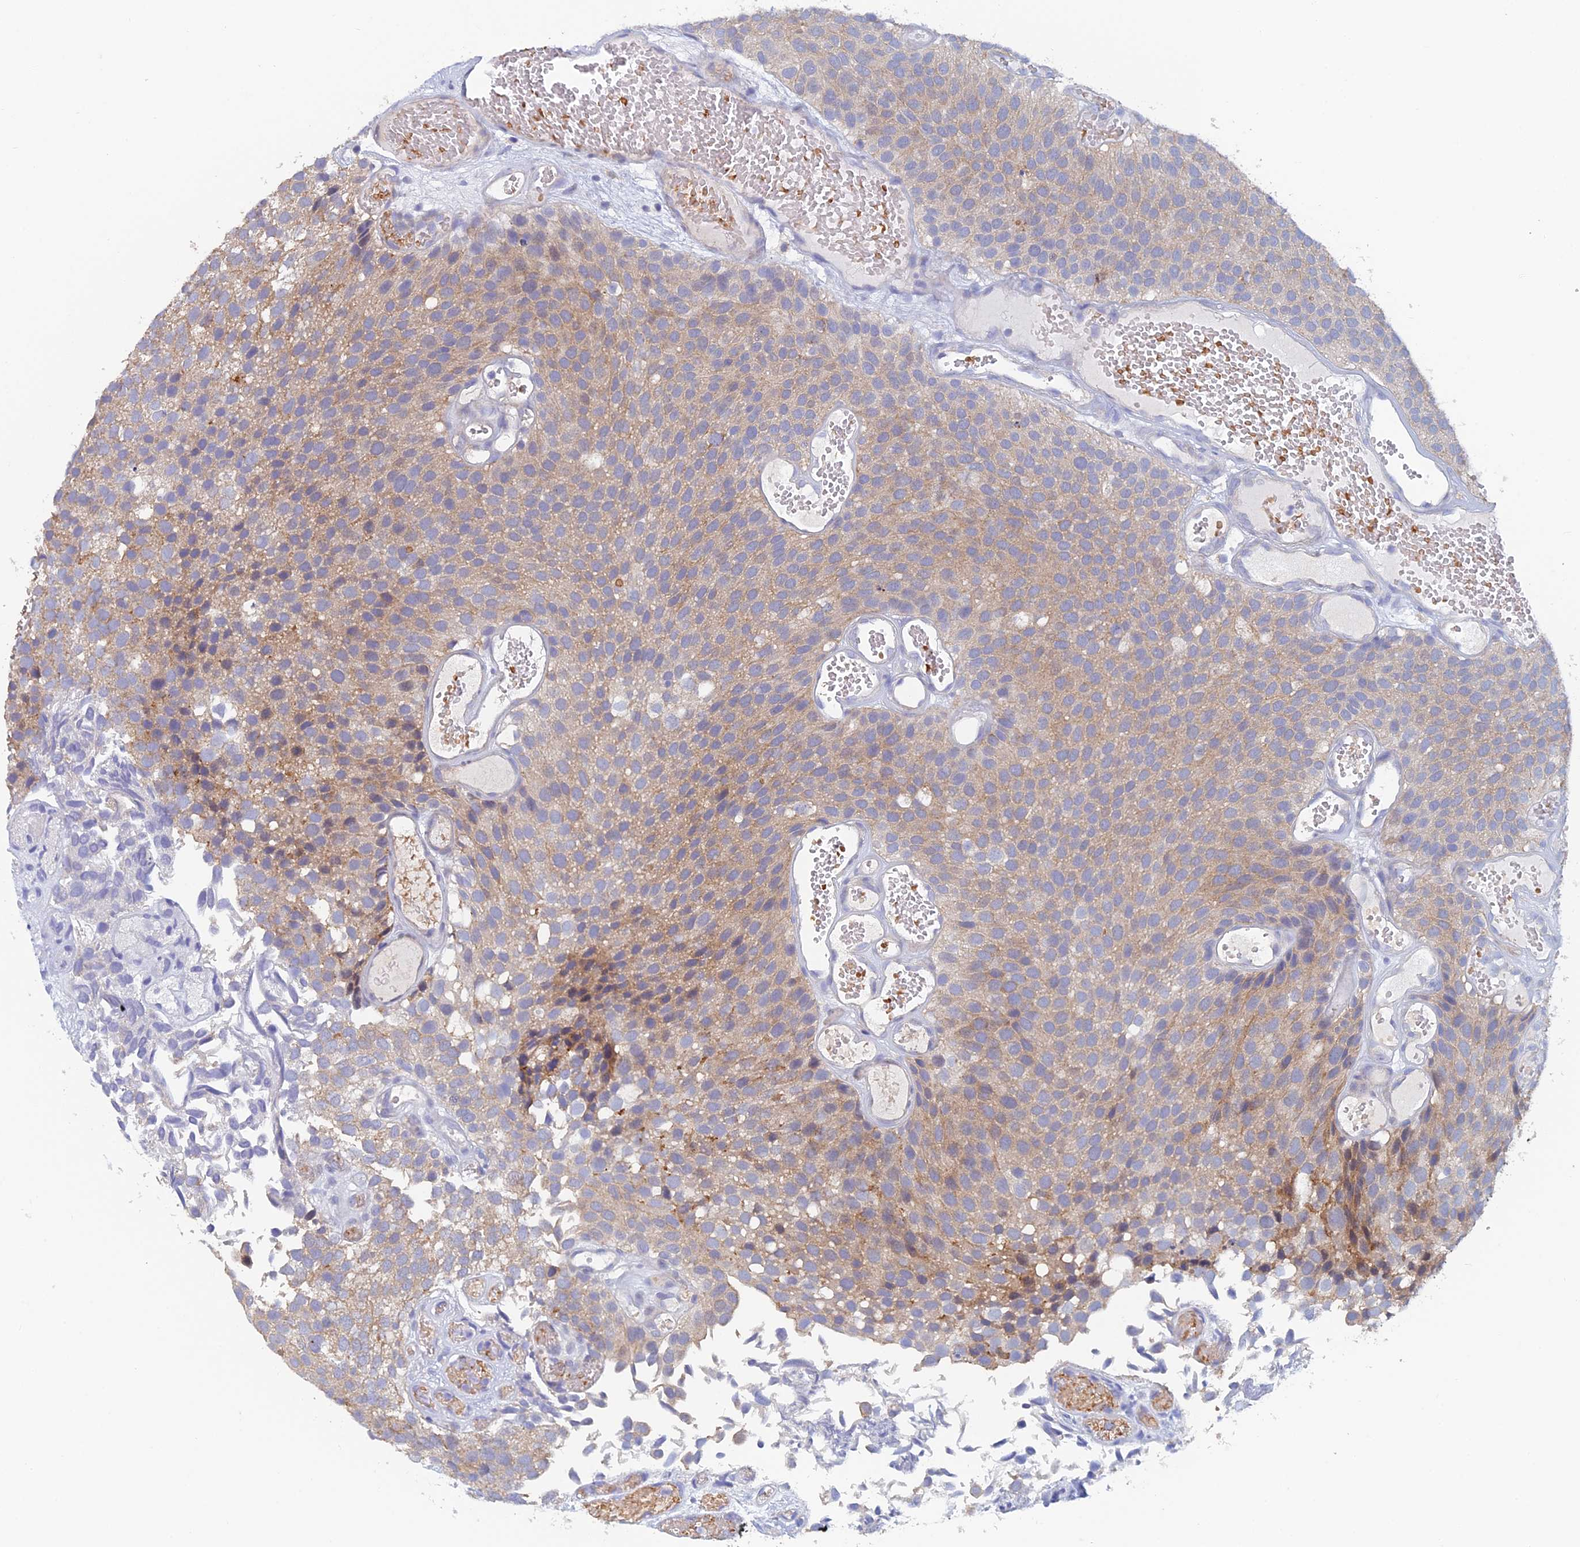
{"staining": {"intensity": "weak", "quantity": ">75%", "location": "cytoplasmic/membranous"}, "tissue": "urothelial cancer", "cell_type": "Tumor cells", "image_type": "cancer", "snomed": [{"axis": "morphology", "description": "Urothelial carcinoma, Low grade"}, {"axis": "topography", "description": "Urinary bladder"}], "caption": "Weak cytoplasmic/membranous protein staining is identified in about >75% of tumor cells in low-grade urothelial carcinoma.", "gene": "GIPC1", "patient": {"sex": "male", "age": 89}}